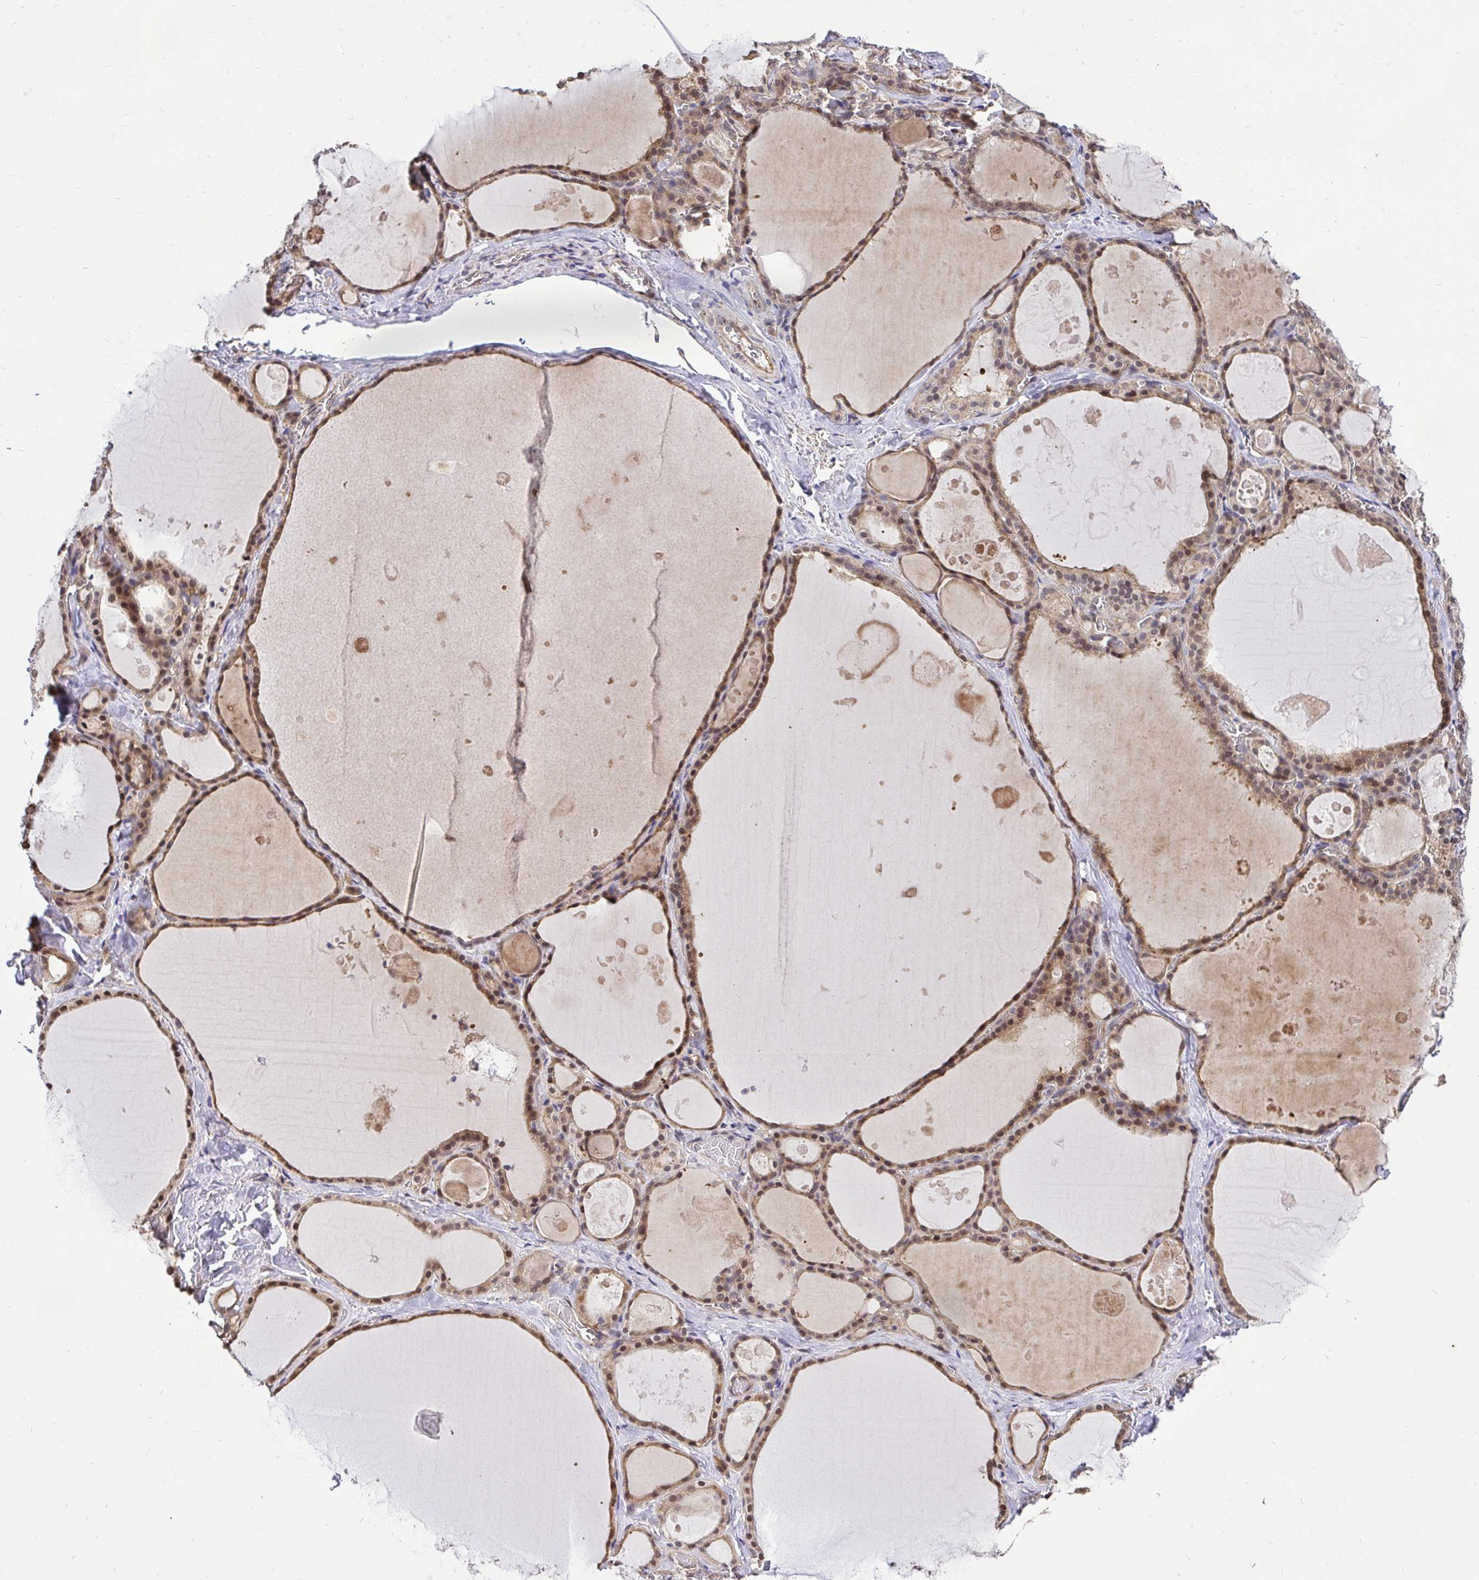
{"staining": {"intensity": "moderate", "quantity": ">75%", "location": "cytoplasmic/membranous"}, "tissue": "thyroid gland", "cell_type": "Glandular cells", "image_type": "normal", "snomed": [{"axis": "morphology", "description": "Normal tissue, NOS"}, {"axis": "topography", "description": "Thyroid gland"}], "caption": "Immunohistochemistry image of normal thyroid gland: thyroid gland stained using immunohistochemistry displays medium levels of moderate protein expression localized specifically in the cytoplasmic/membranous of glandular cells, appearing as a cytoplasmic/membranous brown color.", "gene": "CCDC122", "patient": {"sex": "male", "age": 56}}